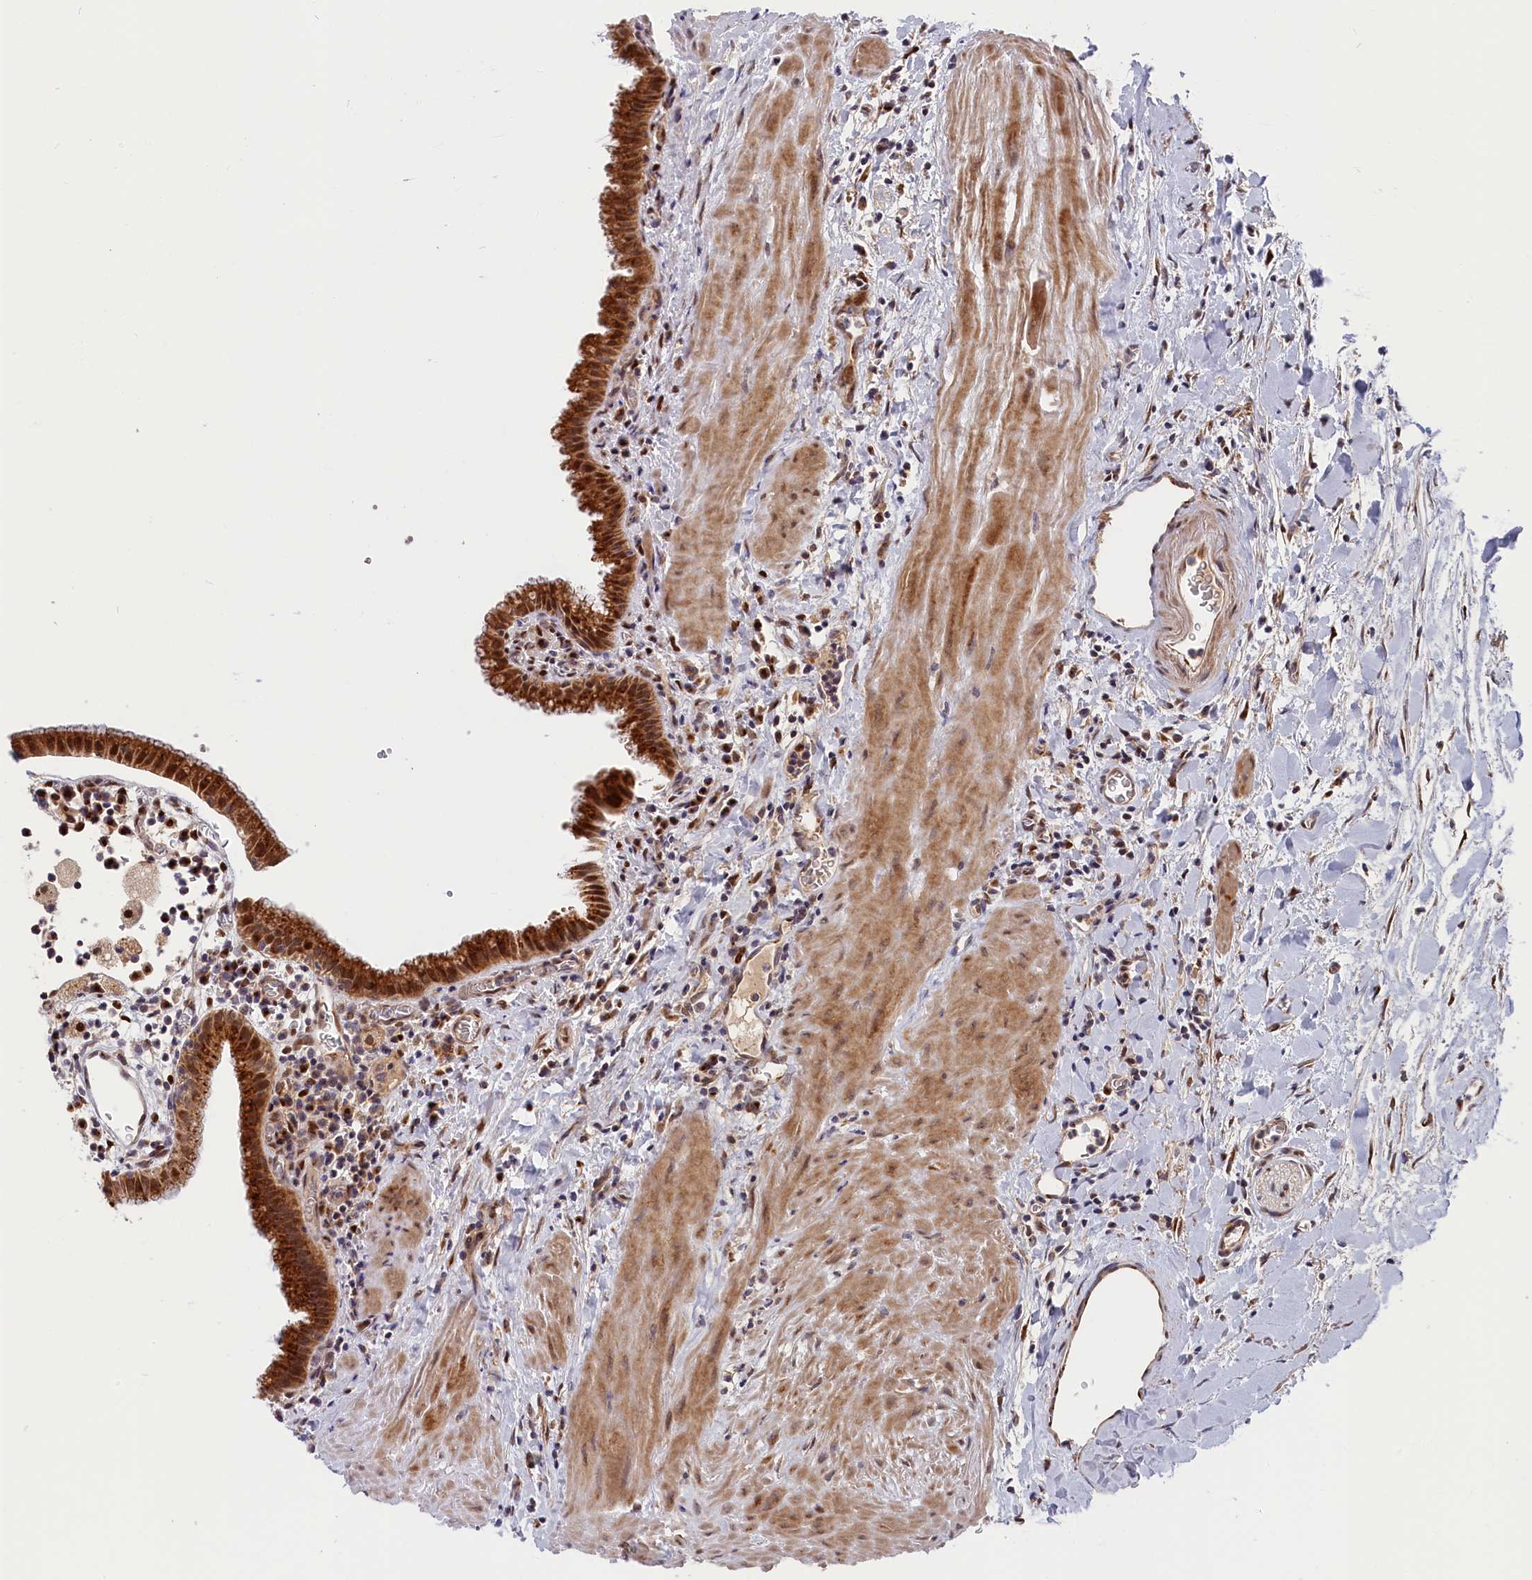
{"staining": {"intensity": "strong", "quantity": "25%-75%", "location": "cytoplasmic/membranous,nuclear"}, "tissue": "gallbladder", "cell_type": "Glandular cells", "image_type": "normal", "snomed": [{"axis": "morphology", "description": "Normal tissue, NOS"}, {"axis": "topography", "description": "Gallbladder"}], "caption": "Immunohistochemical staining of unremarkable human gallbladder demonstrates 25%-75% levels of strong cytoplasmic/membranous,nuclear protein positivity in about 25%-75% of glandular cells.", "gene": "CHST12", "patient": {"sex": "male", "age": 78}}